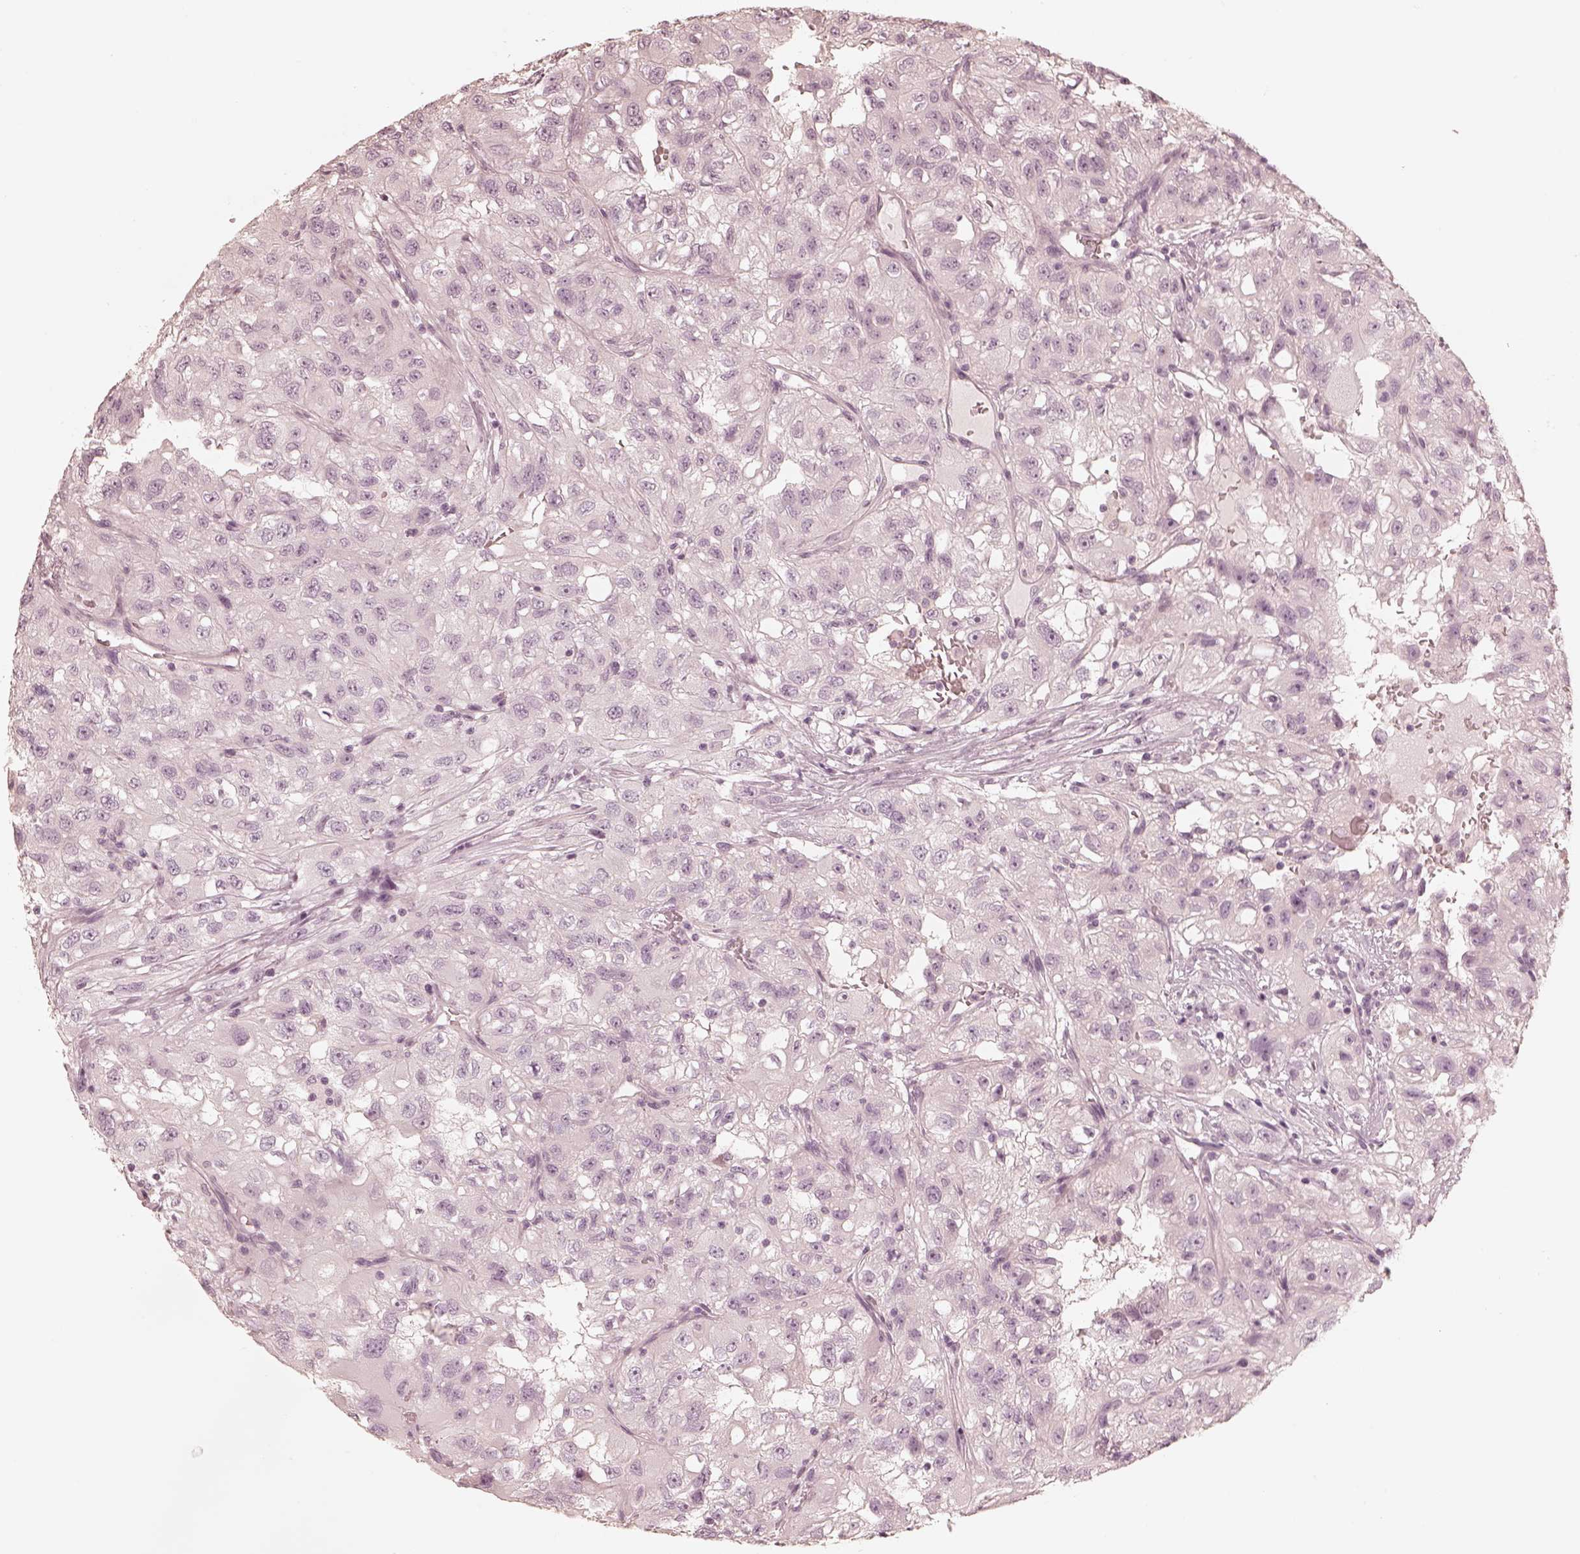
{"staining": {"intensity": "negative", "quantity": "none", "location": "none"}, "tissue": "renal cancer", "cell_type": "Tumor cells", "image_type": "cancer", "snomed": [{"axis": "morphology", "description": "Adenocarcinoma, NOS"}, {"axis": "topography", "description": "Kidney"}], "caption": "Immunohistochemistry image of adenocarcinoma (renal) stained for a protein (brown), which displays no positivity in tumor cells.", "gene": "CALR3", "patient": {"sex": "male", "age": 64}}